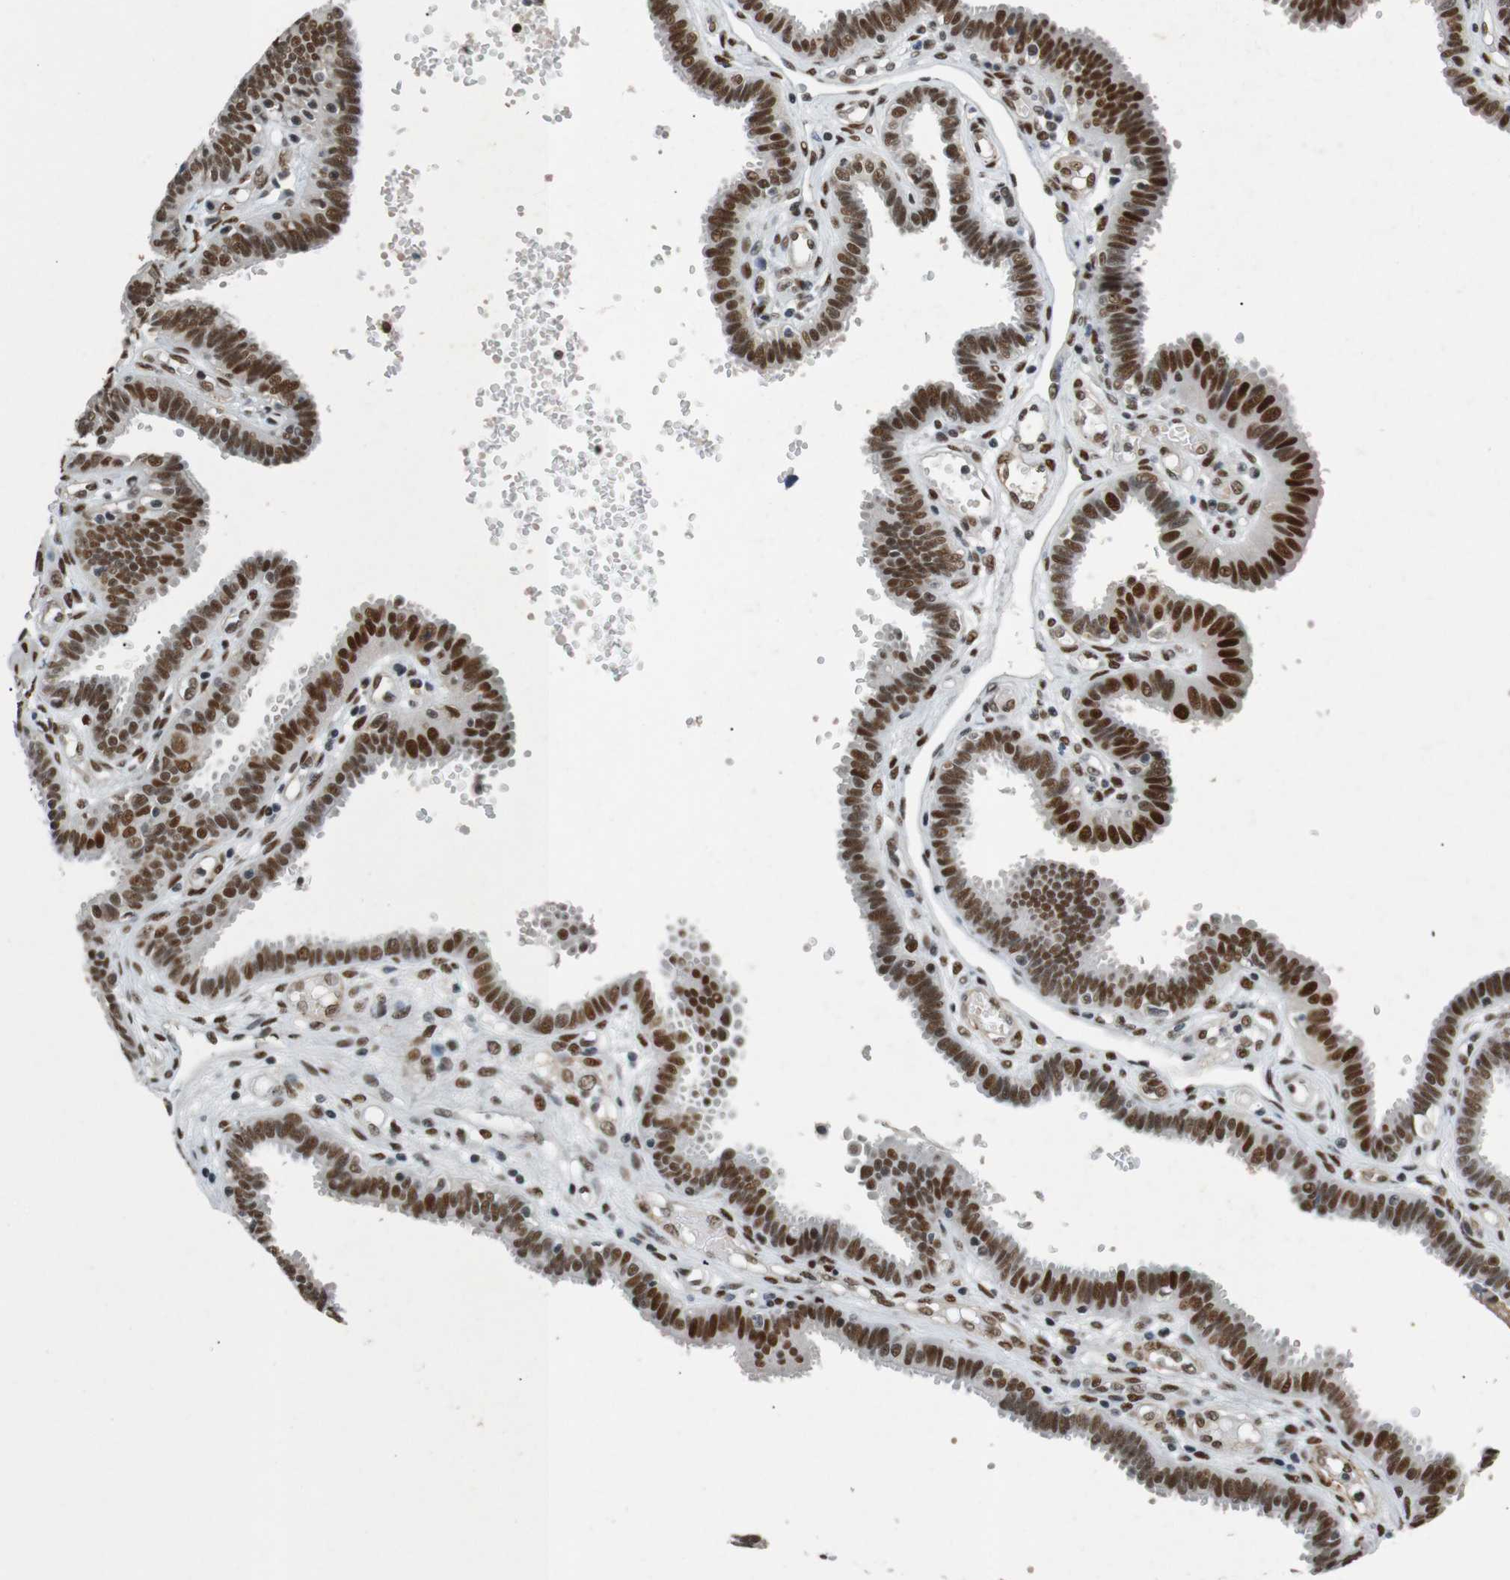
{"staining": {"intensity": "strong", "quantity": ">75%", "location": "nuclear"}, "tissue": "fallopian tube", "cell_type": "Glandular cells", "image_type": "normal", "snomed": [{"axis": "morphology", "description": "Normal tissue, NOS"}, {"axis": "topography", "description": "Fallopian tube"}], "caption": "Protein analysis of benign fallopian tube shows strong nuclear expression in approximately >75% of glandular cells.", "gene": "HEXIM1", "patient": {"sex": "female", "age": 32}}